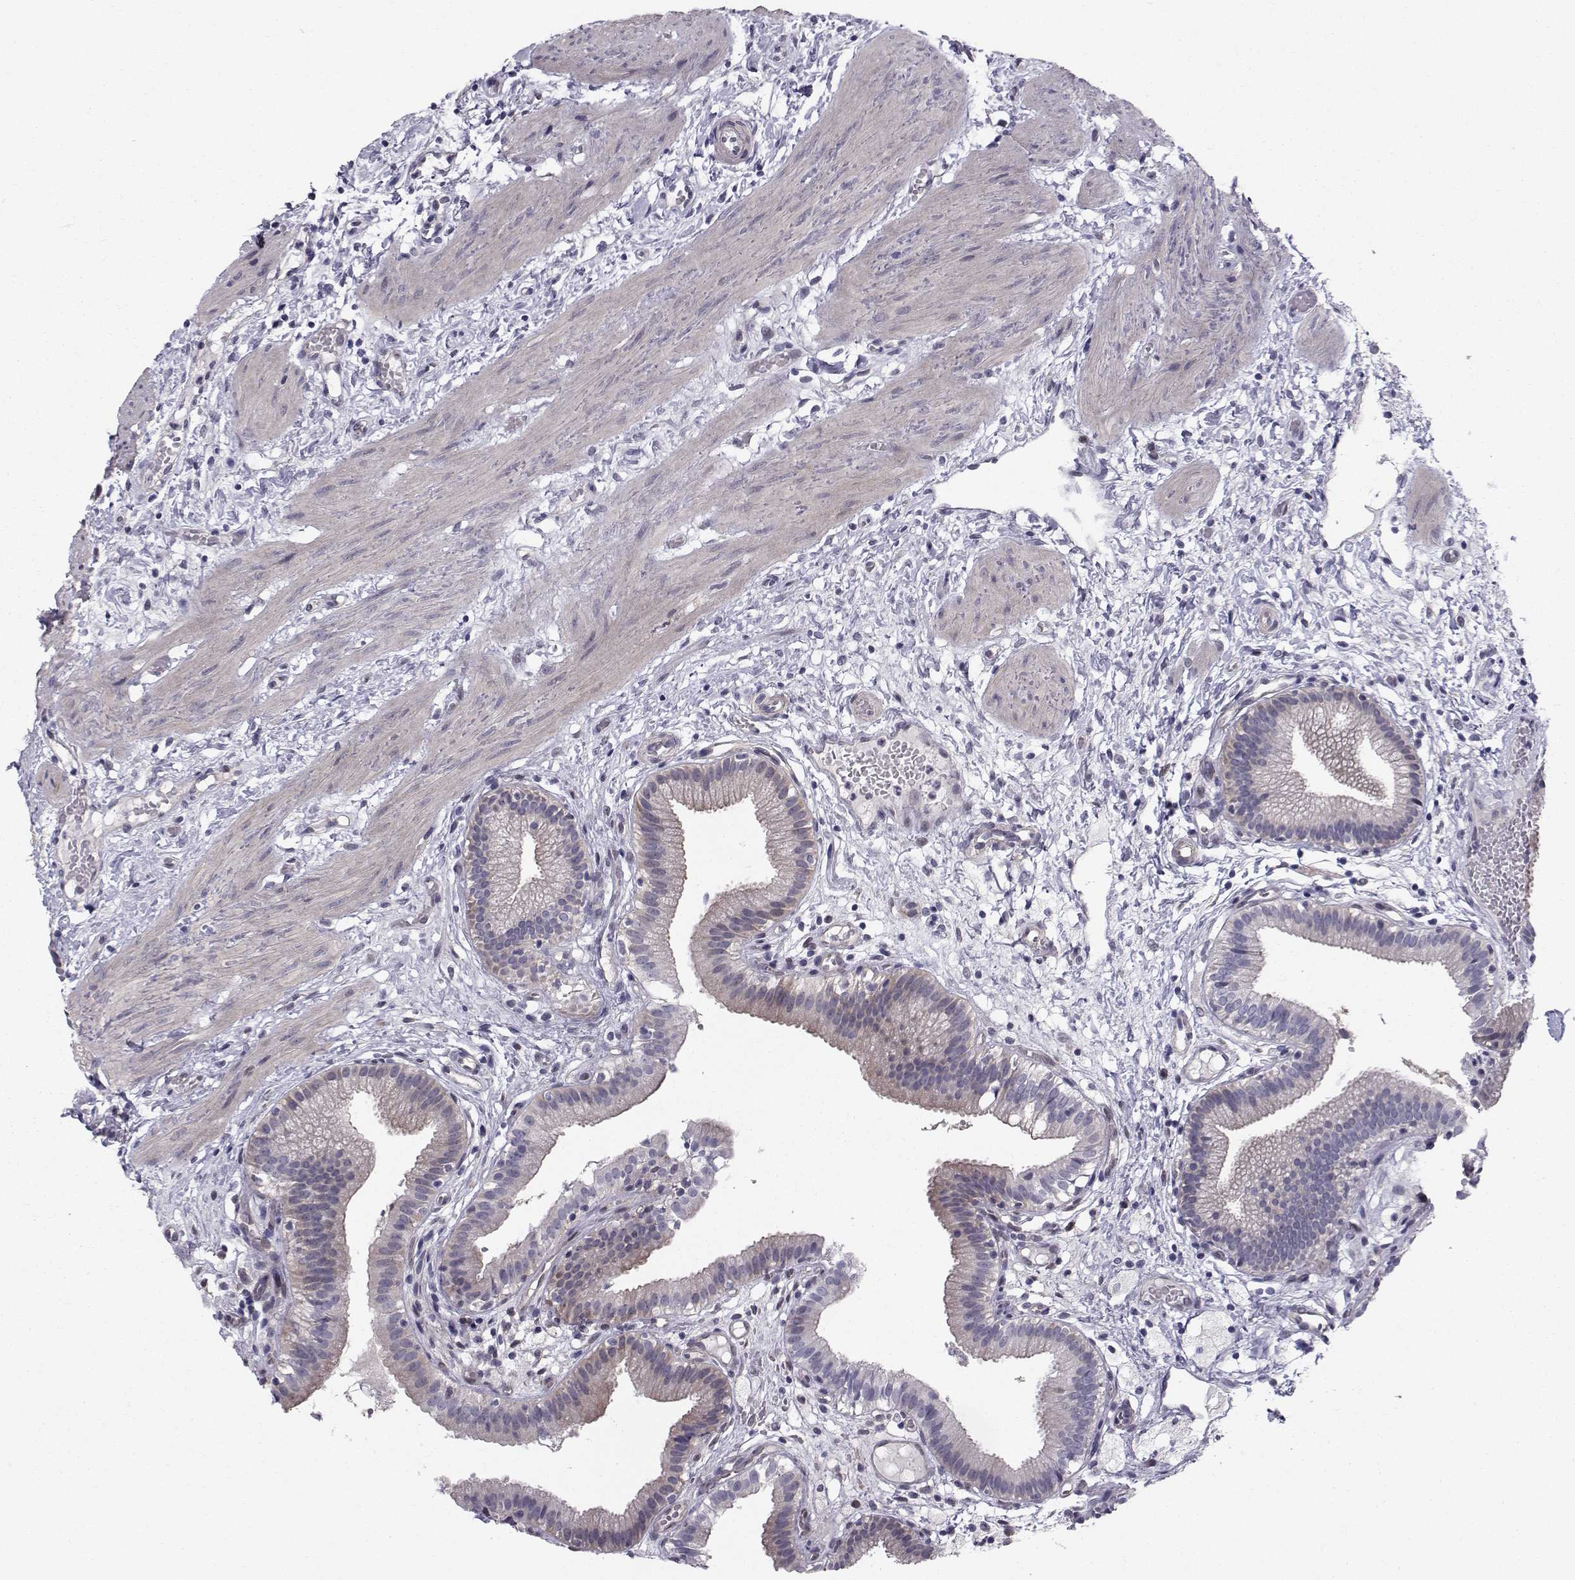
{"staining": {"intensity": "moderate", "quantity": "<25%", "location": "cytoplasmic/membranous"}, "tissue": "gallbladder", "cell_type": "Glandular cells", "image_type": "normal", "snomed": [{"axis": "morphology", "description": "Normal tissue, NOS"}, {"axis": "topography", "description": "Gallbladder"}], "caption": "Protein positivity by immunohistochemistry (IHC) demonstrates moderate cytoplasmic/membranous positivity in about <25% of glandular cells in unremarkable gallbladder. The staining was performed using DAB (3,3'-diaminobenzidine) to visualize the protein expression in brown, while the nuclei were stained in blue with hematoxylin (Magnification: 20x).", "gene": "HSP90AB1", "patient": {"sex": "female", "age": 24}}